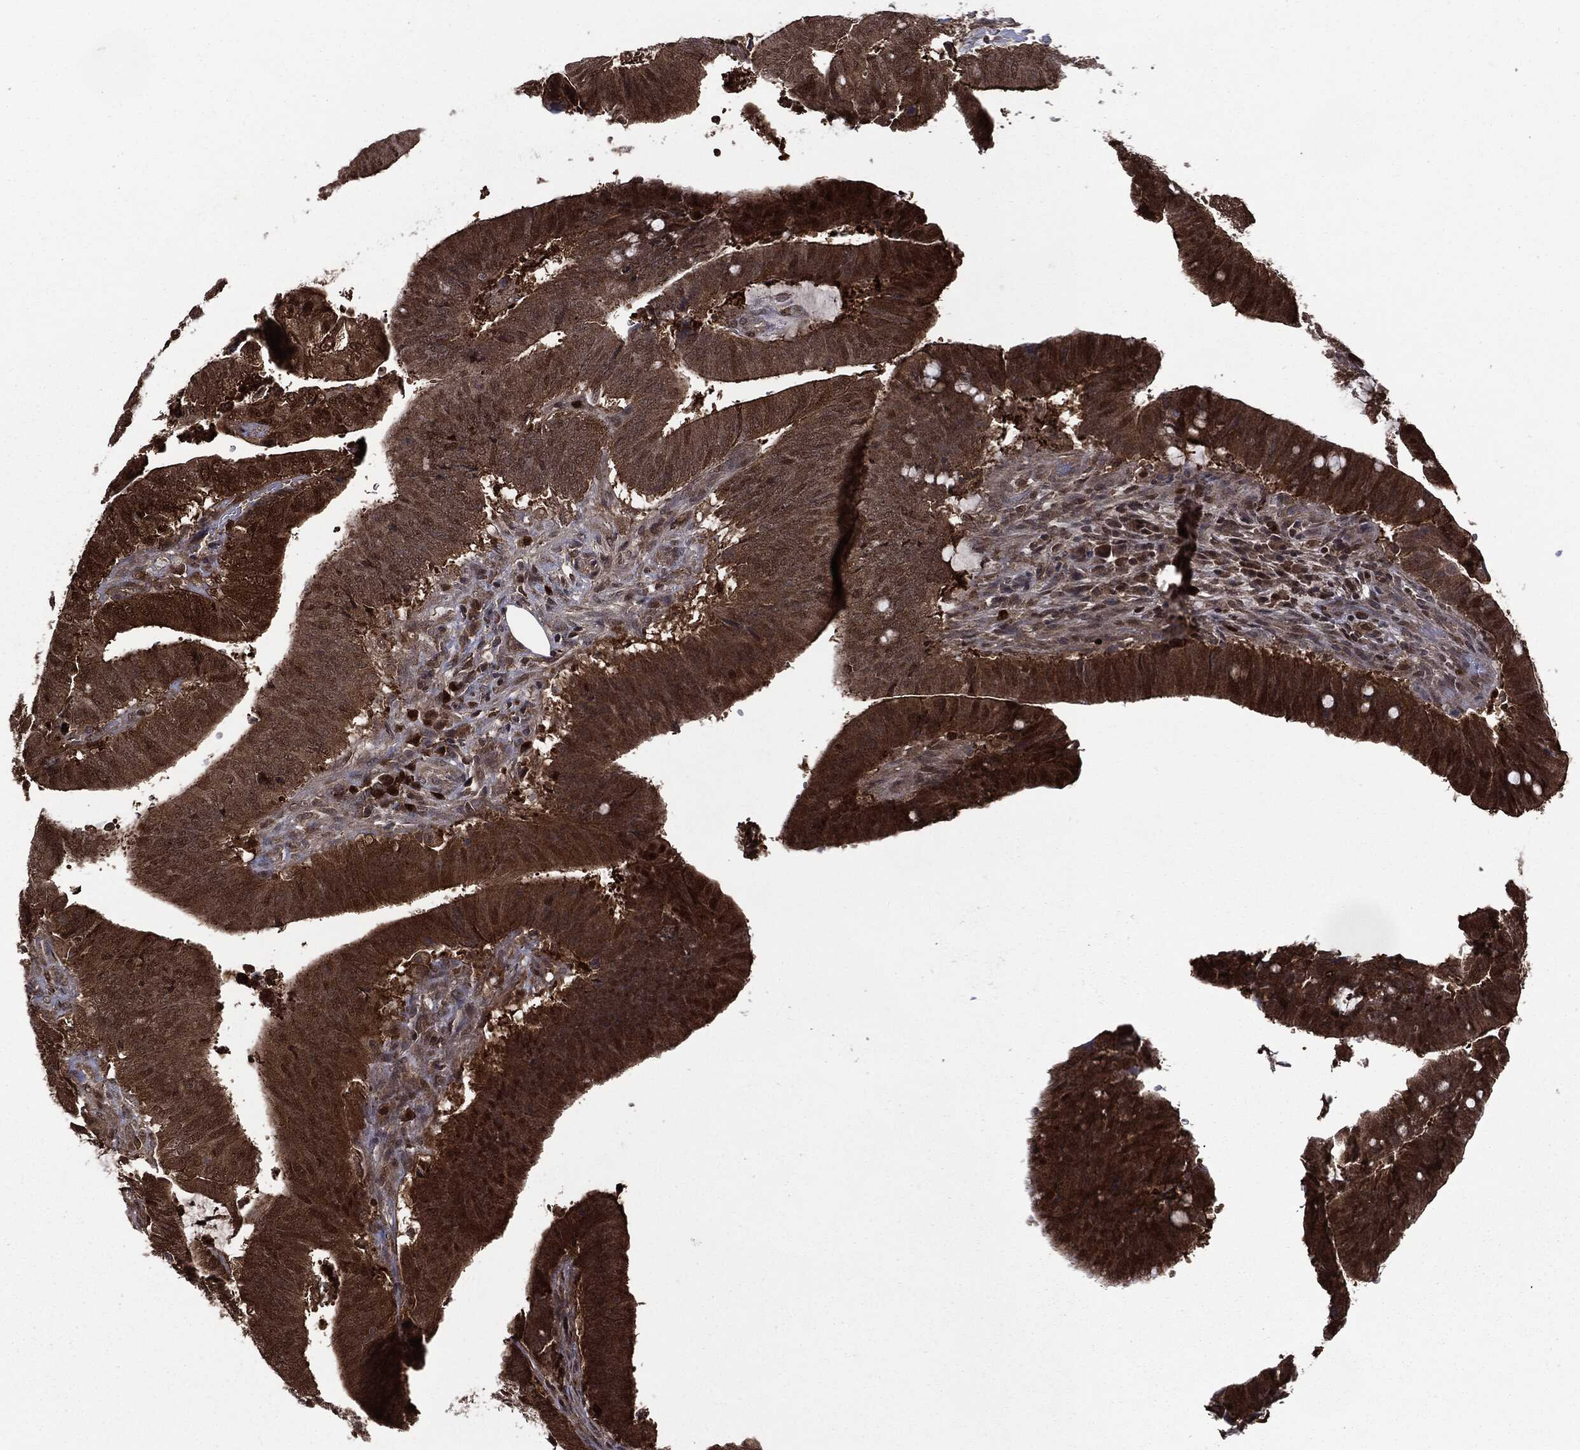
{"staining": {"intensity": "strong", "quantity": ">75%", "location": "cytoplasmic/membranous"}, "tissue": "colorectal cancer", "cell_type": "Tumor cells", "image_type": "cancer", "snomed": [{"axis": "morphology", "description": "Adenocarcinoma, NOS"}, {"axis": "topography", "description": "Colon"}], "caption": "Colorectal adenocarcinoma stained with IHC exhibits strong cytoplasmic/membranous staining in approximately >75% of tumor cells.", "gene": "GPI", "patient": {"sex": "female", "age": 43}}